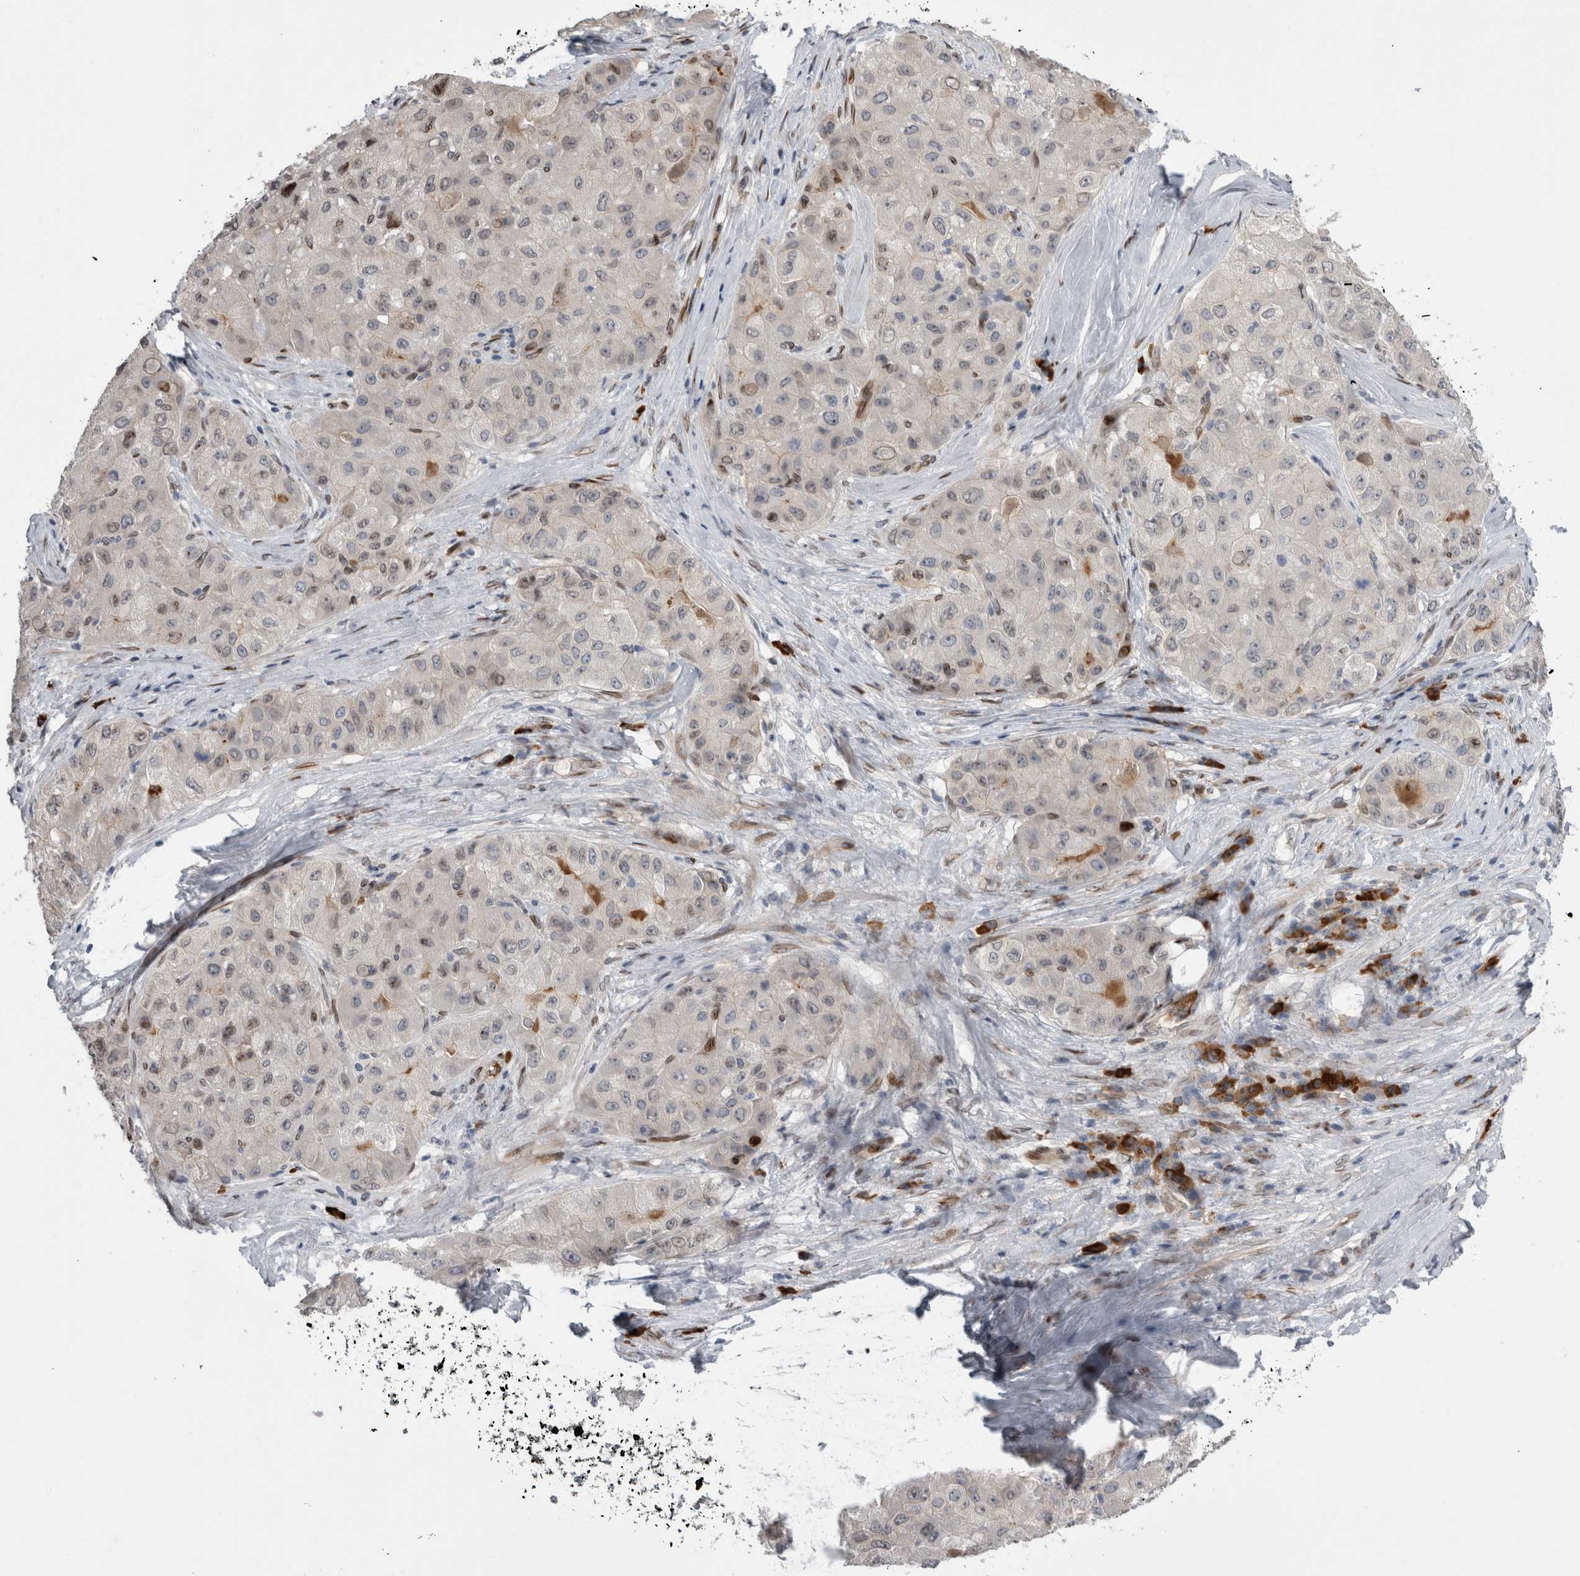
{"staining": {"intensity": "weak", "quantity": "<25%", "location": "nuclear"}, "tissue": "liver cancer", "cell_type": "Tumor cells", "image_type": "cancer", "snomed": [{"axis": "morphology", "description": "Carcinoma, Hepatocellular, NOS"}, {"axis": "topography", "description": "Liver"}], "caption": "Human liver cancer stained for a protein using immunohistochemistry (IHC) displays no expression in tumor cells.", "gene": "DMTN", "patient": {"sex": "male", "age": 80}}